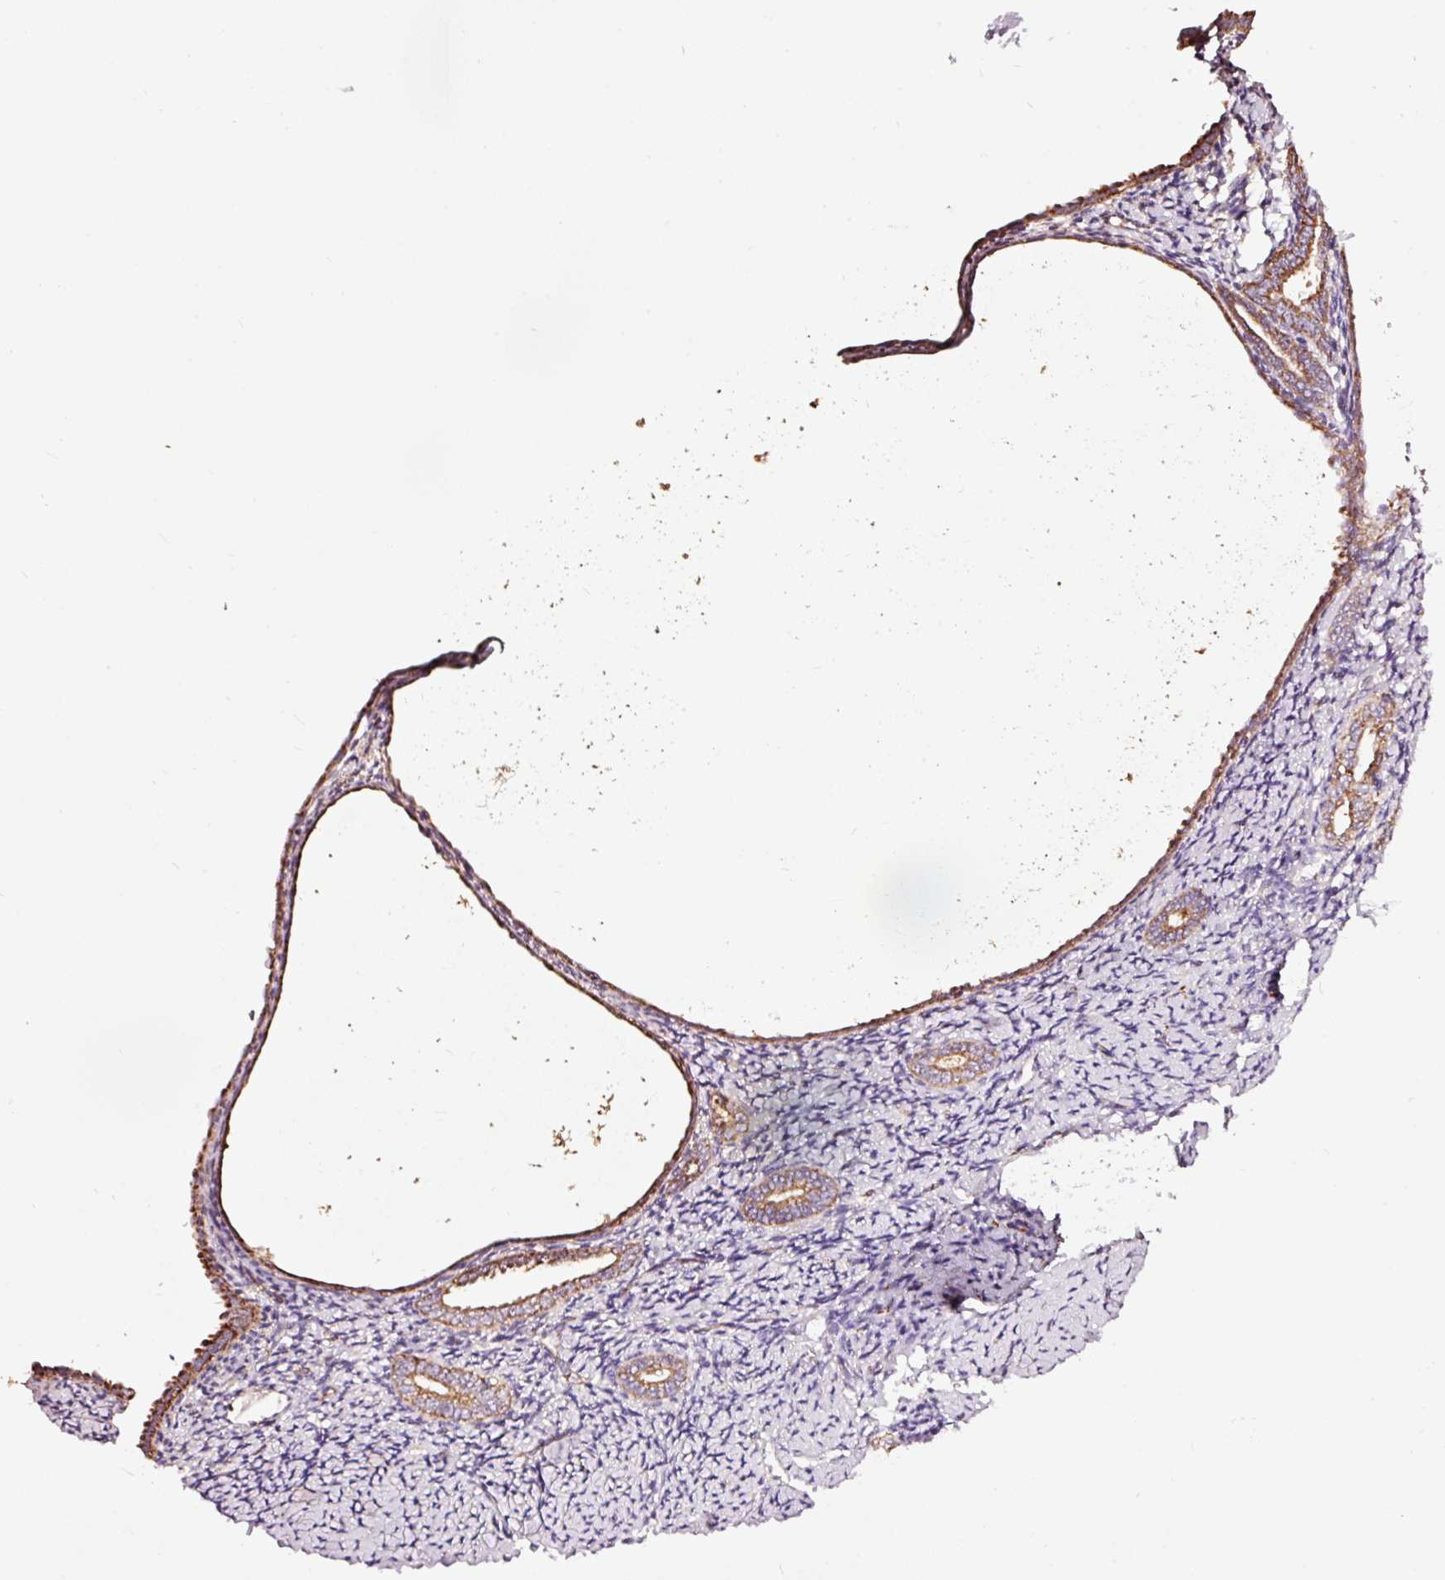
{"staining": {"intensity": "negative", "quantity": "none", "location": "none"}, "tissue": "endometrium", "cell_type": "Cells in endometrial stroma", "image_type": "normal", "snomed": [{"axis": "morphology", "description": "Normal tissue, NOS"}, {"axis": "topography", "description": "Endometrium"}], "caption": "DAB (3,3'-diaminobenzidine) immunohistochemical staining of unremarkable endometrium displays no significant expression in cells in endometrial stroma. Nuclei are stained in blue.", "gene": "TPM1", "patient": {"sex": "female", "age": 63}}